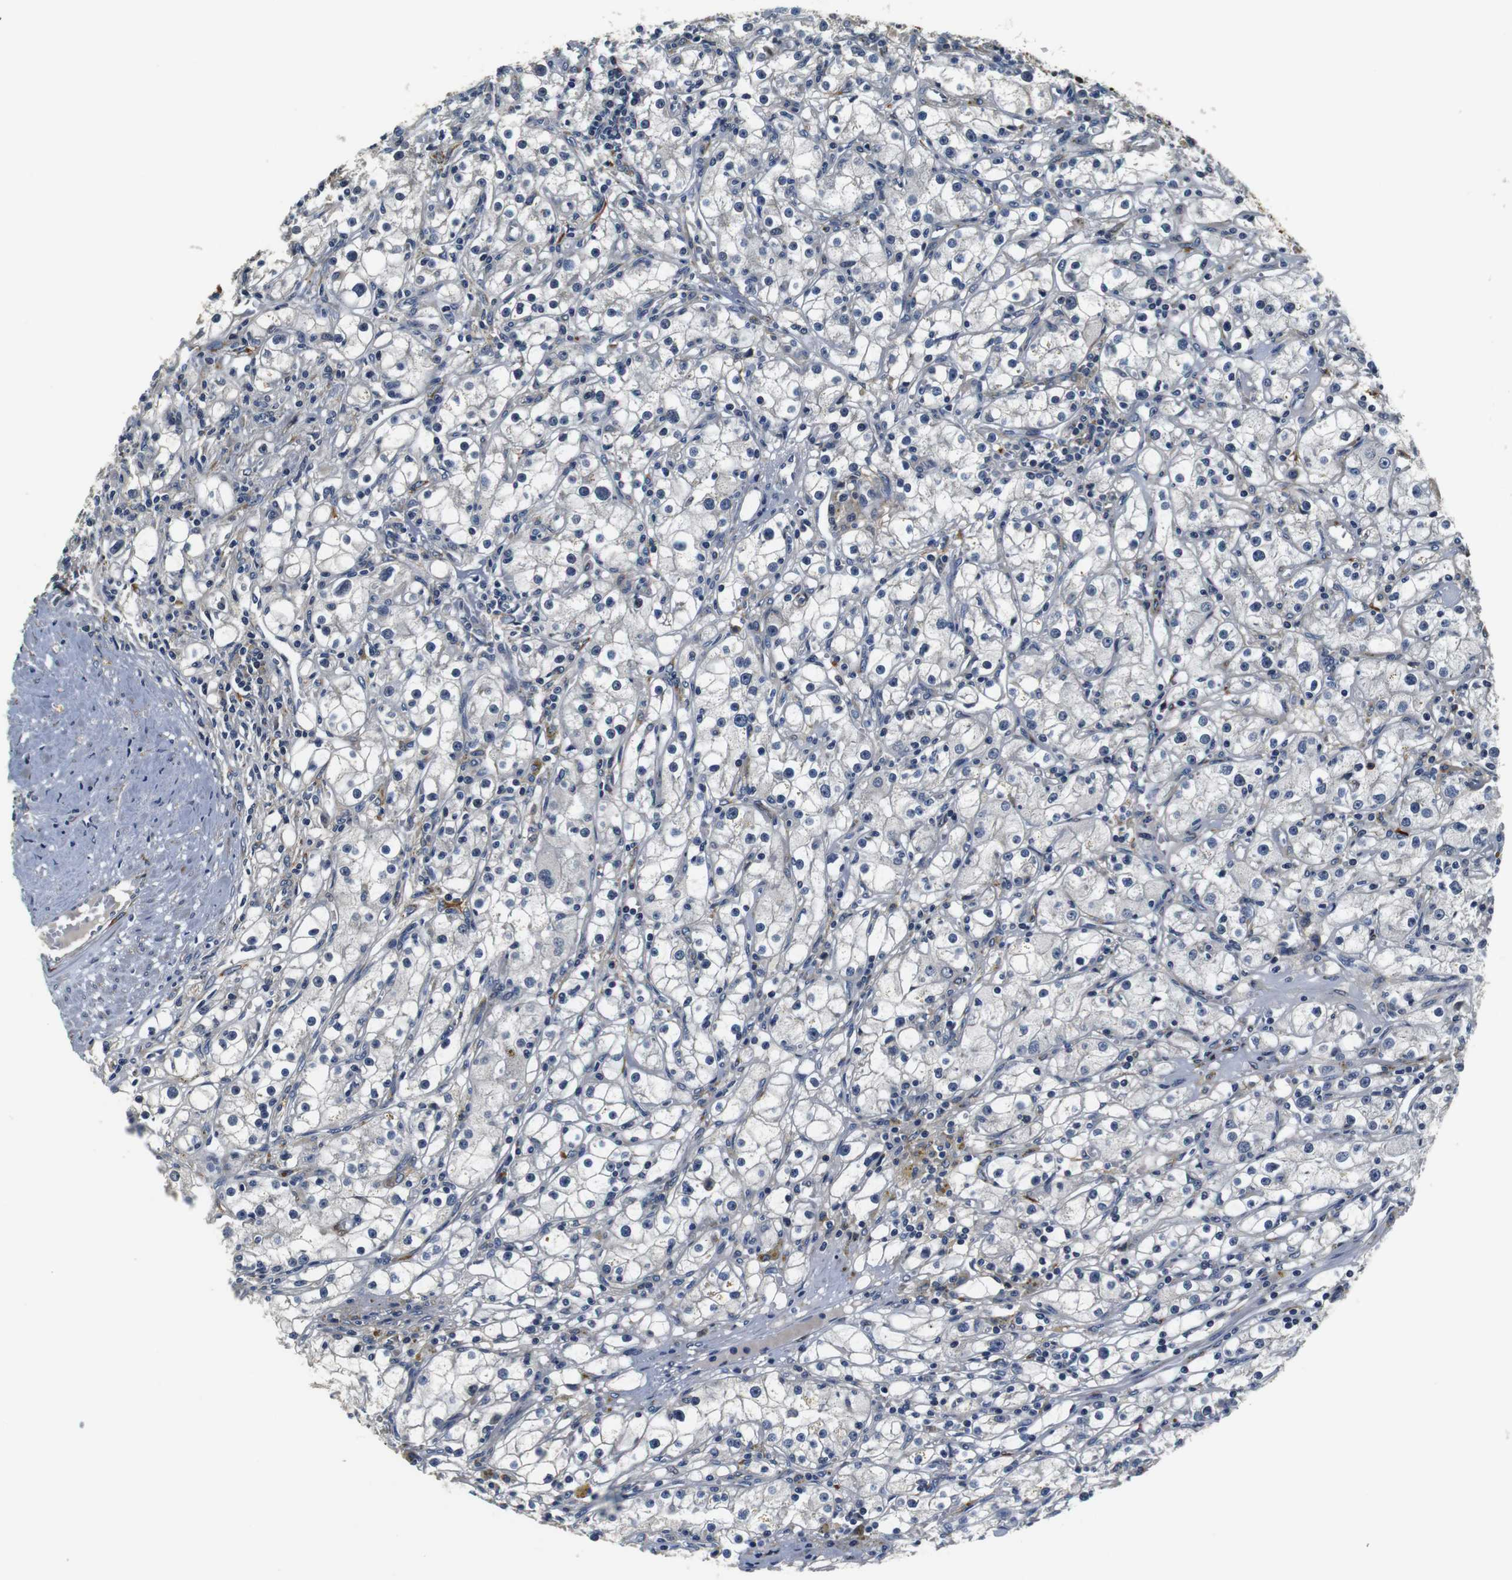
{"staining": {"intensity": "negative", "quantity": "none", "location": "none"}, "tissue": "renal cancer", "cell_type": "Tumor cells", "image_type": "cancer", "snomed": [{"axis": "morphology", "description": "Adenocarcinoma, NOS"}, {"axis": "topography", "description": "Kidney"}], "caption": "High power microscopy micrograph of an immunohistochemistry (IHC) histopathology image of adenocarcinoma (renal), revealing no significant staining in tumor cells.", "gene": "COL1A1", "patient": {"sex": "male", "age": 56}}